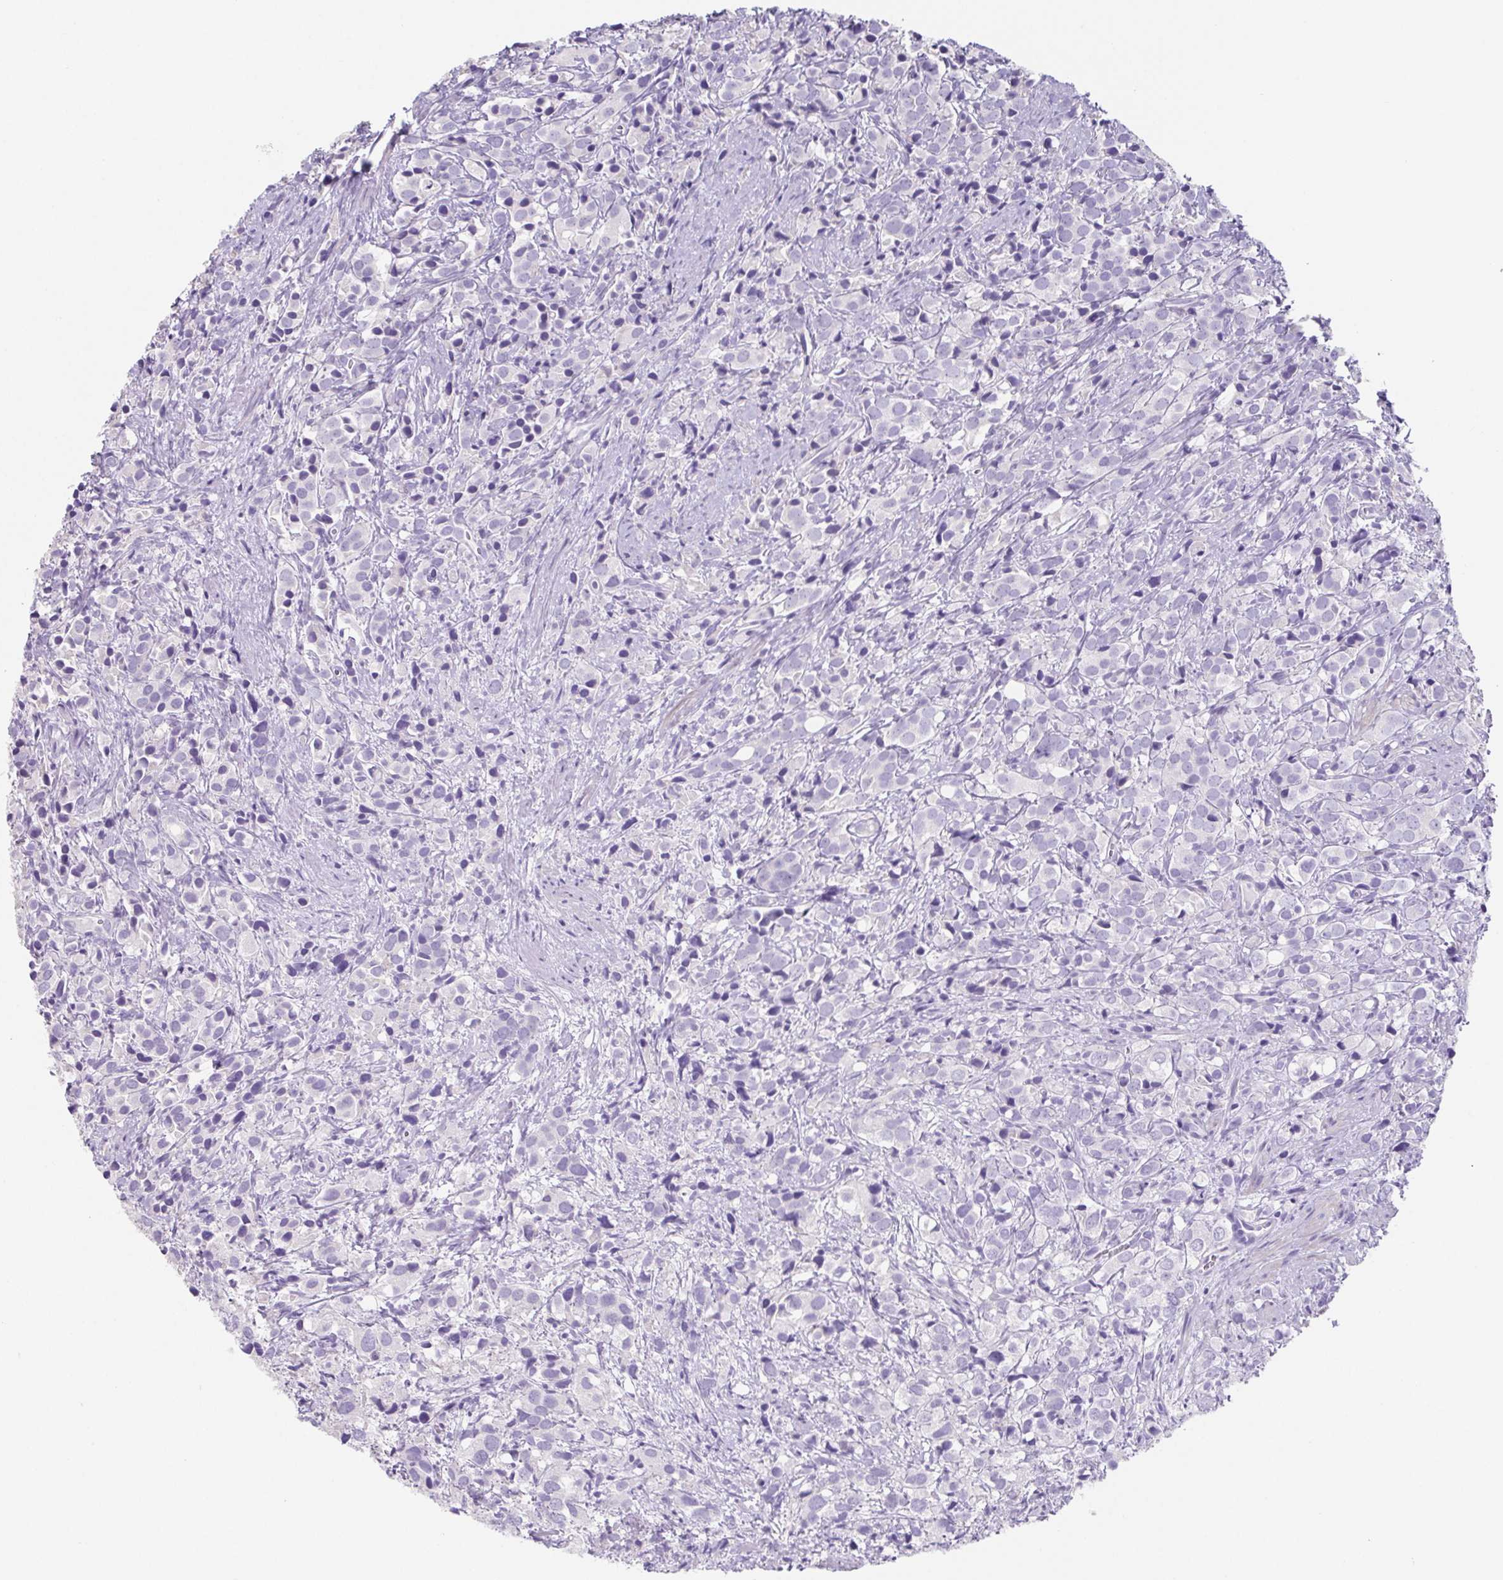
{"staining": {"intensity": "negative", "quantity": "none", "location": "none"}, "tissue": "prostate cancer", "cell_type": "Tumor cells", "image_type": "cancer", "snomed": [{"axis": "morphology", "description": "Adenocarcinoma, High grade"}, {"axis": "topography", "description": "Prostate"}], "caption": "Immunohistochemical staining of human high-grade adenocarcinoma (prostate) demonstrates no significant staining in tumor cells.", "gene": "HDGFL1", "patient": {"sex": "male", "age": 86}}